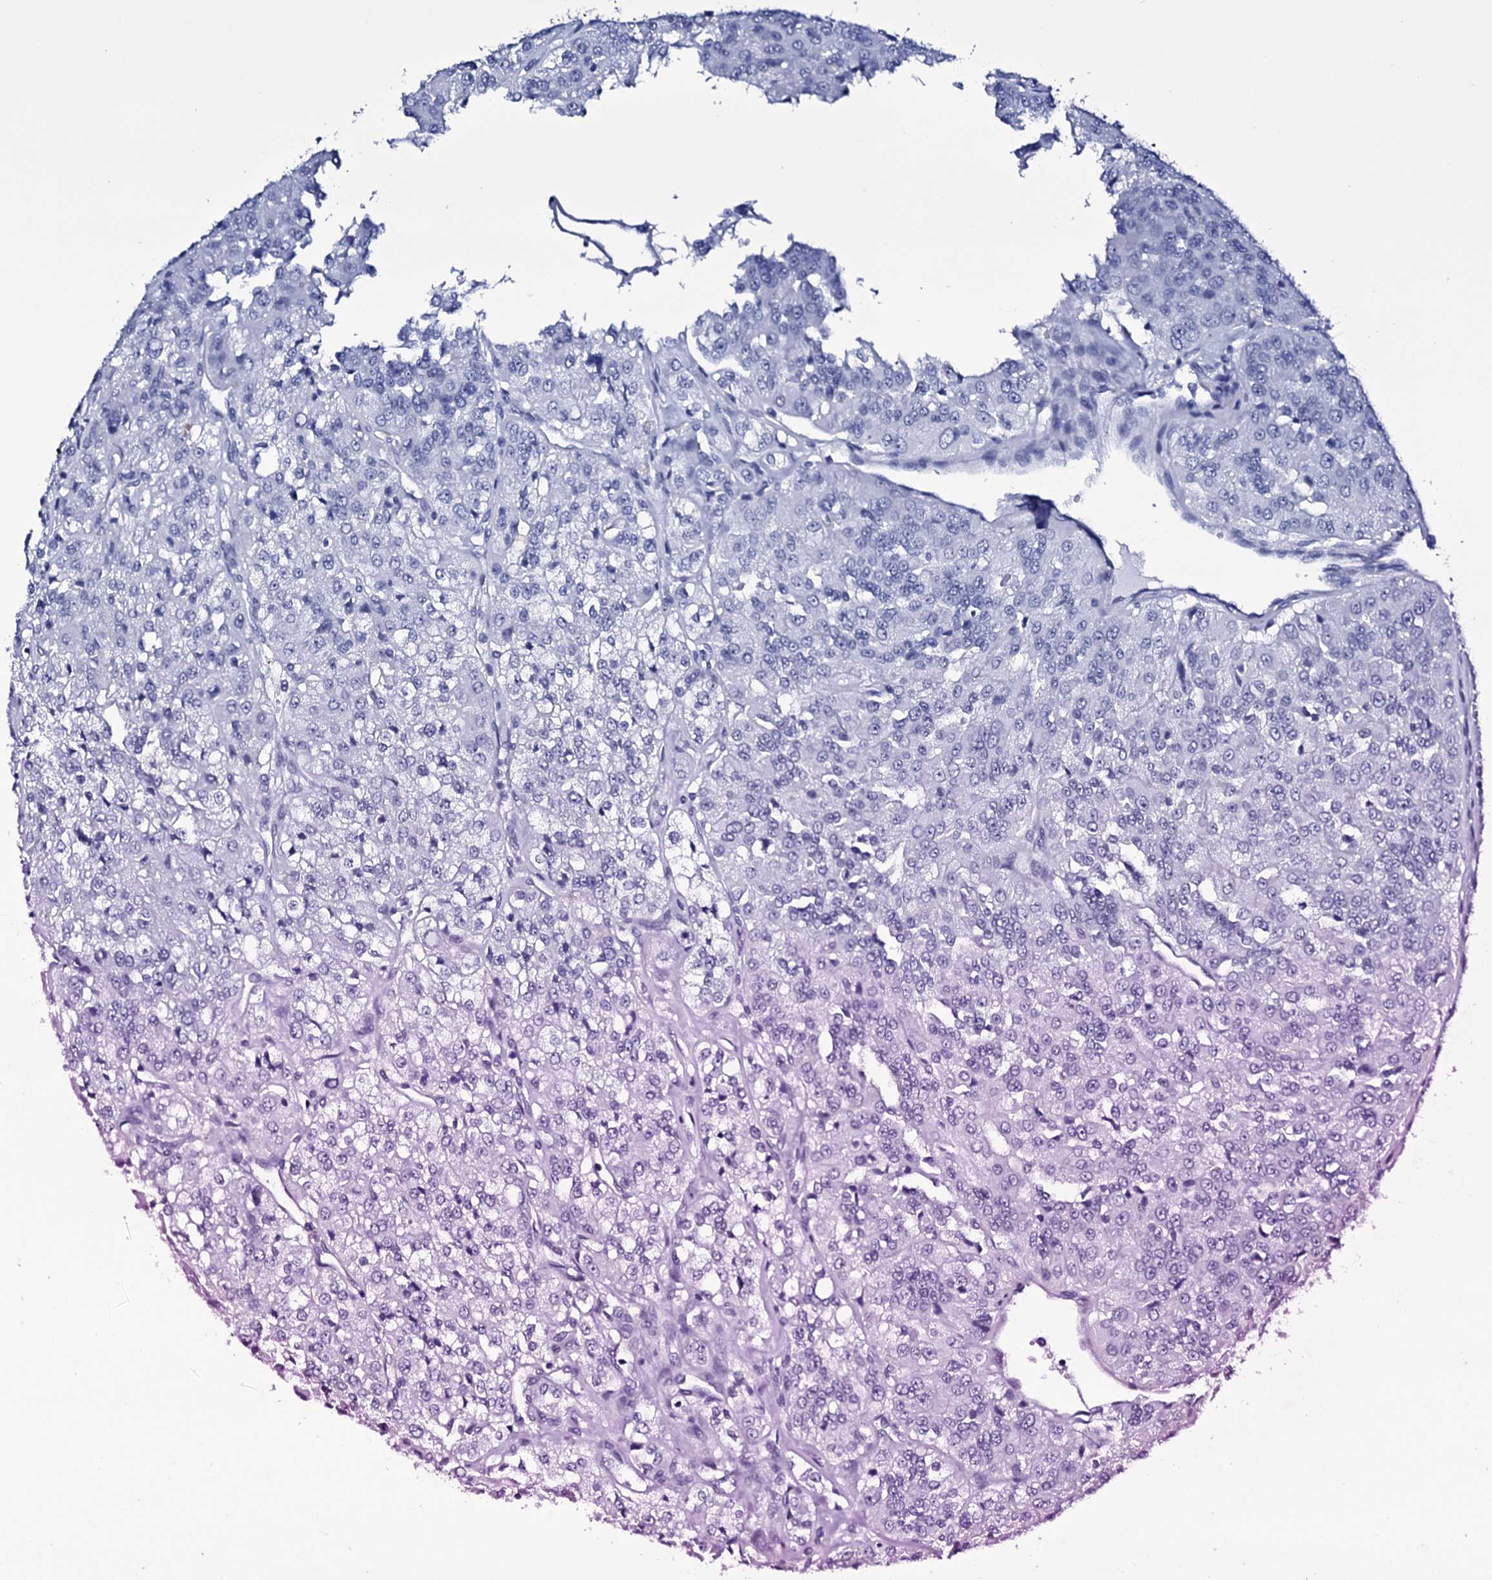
{"staining": {"intensity": "negative", "quantity": "none", "location": "none"}, "tissue": "renal cancer", "cell_type": "Tumor cells", "image_type": "cancer", "snomed": [{"axis": "morphology", "description": "Adenocarcinoma, NOS"}, {"axis": "topography", "description": "Kidney"}], "caption": "IHC of renal adenocarcinoma exhibits no staining in tumor cells. (Stains: DAB (3,3'-diaminobenzidine) IHC with hematoxylin counter stain, Microscopy: brightfield microscopy at high magnification).", "gene": "ITPRID2", "patient": {"sex": "female", "age": 63}}